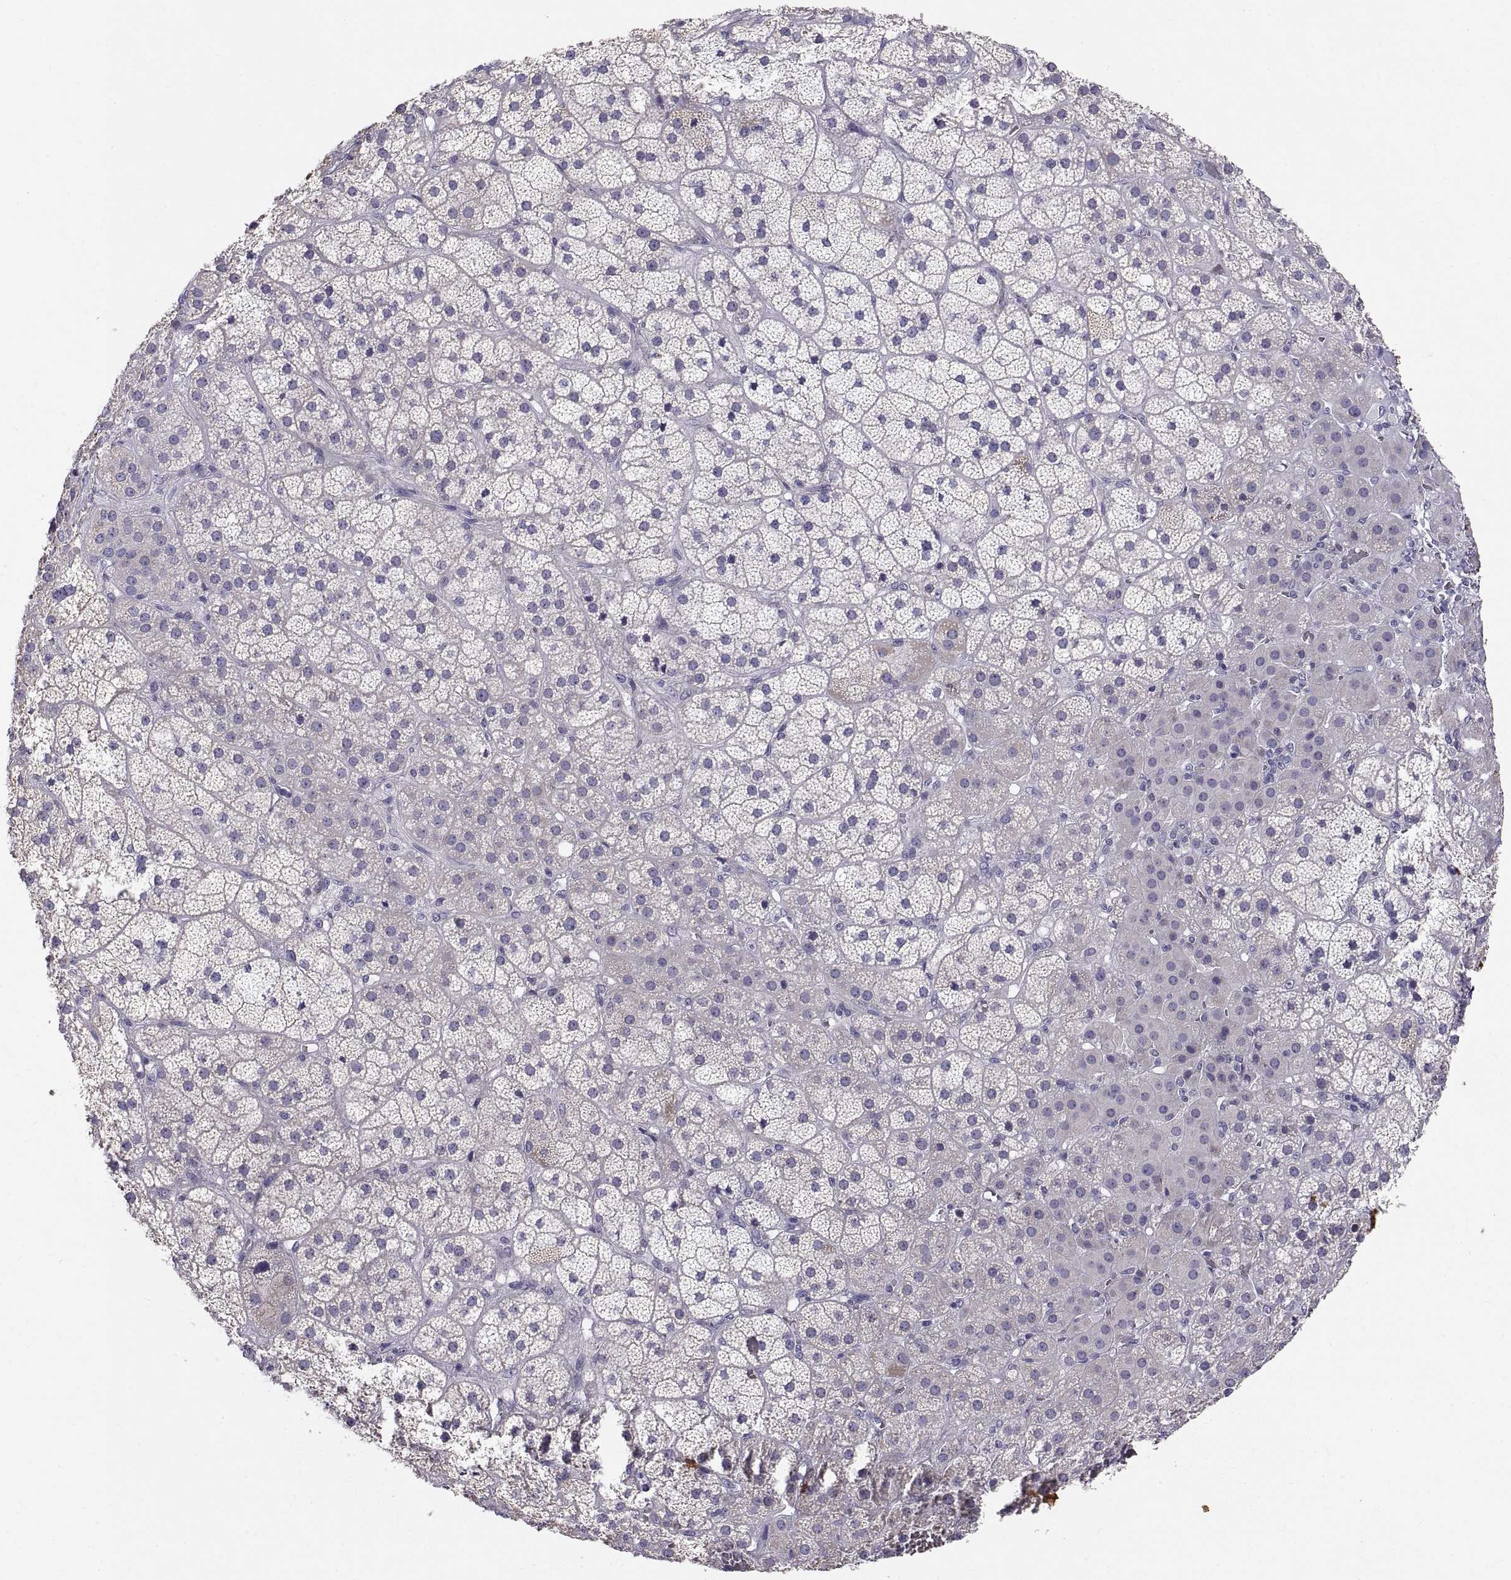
{"staining": {"intensity": "negative", "quantity": "none", "location": "none"}, "tissue": "adrenal gland", "cell_type": "Glandular cells", "image_type": "normal", "snomed": [{"axis": "morphology", "description": "Normal tissue, NOS"}, {"axis": "topography", "description": "Adrenal gland"}], "caption": "Immunohistochemistry photomicrograph of benign adrenal gland: human adrenal gland stained with DAB displays no significant protein positivity in glandular cells. The staining is performed using DAB (3,3'-diaminobenzidine) brown chromogen with nuclei counter-stained in using hematoxylin.", "gene": "TNNC1", "patient": {"sex": "male", "age": 57}}